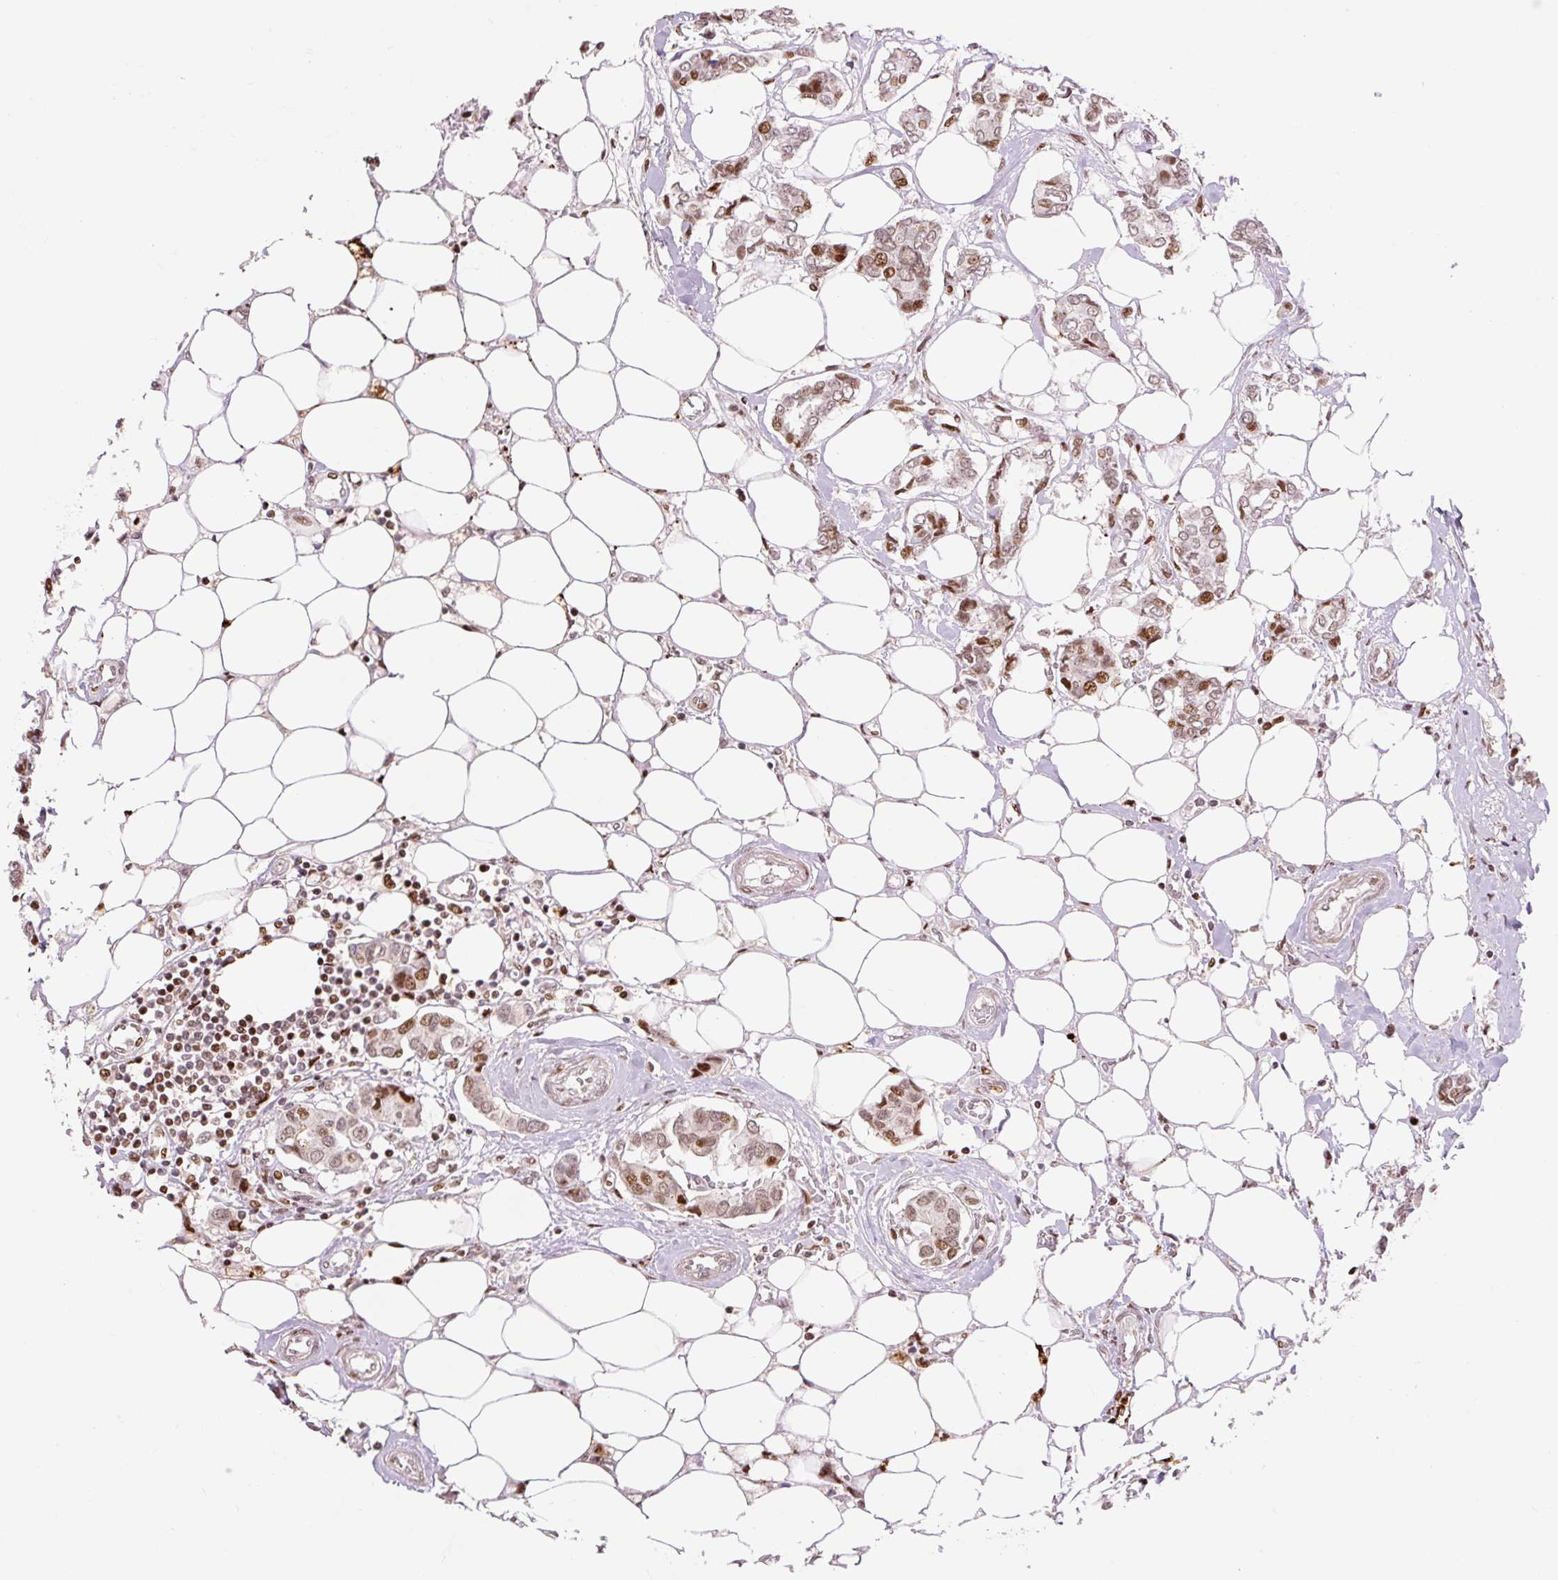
{"staining": {"intensity": "moderate", "quantity": "25%-75%", "location": "nuclear"}, "tissue": "breast cancer", "cell_type": "Tumor cells", "image_type": "cancer", "snomed": [{"axis": "morphology", "description": "Duct carcinoma"}, {"axis": "topography", "description": "Breast"}], "caption": "Breast cancer (intraductal carcinoma) stained with a protein marker demonstrates moderate staining in tumor cells.", "gene": "RIPPLY3", "patient": {"sex": "female", "age": 73}}